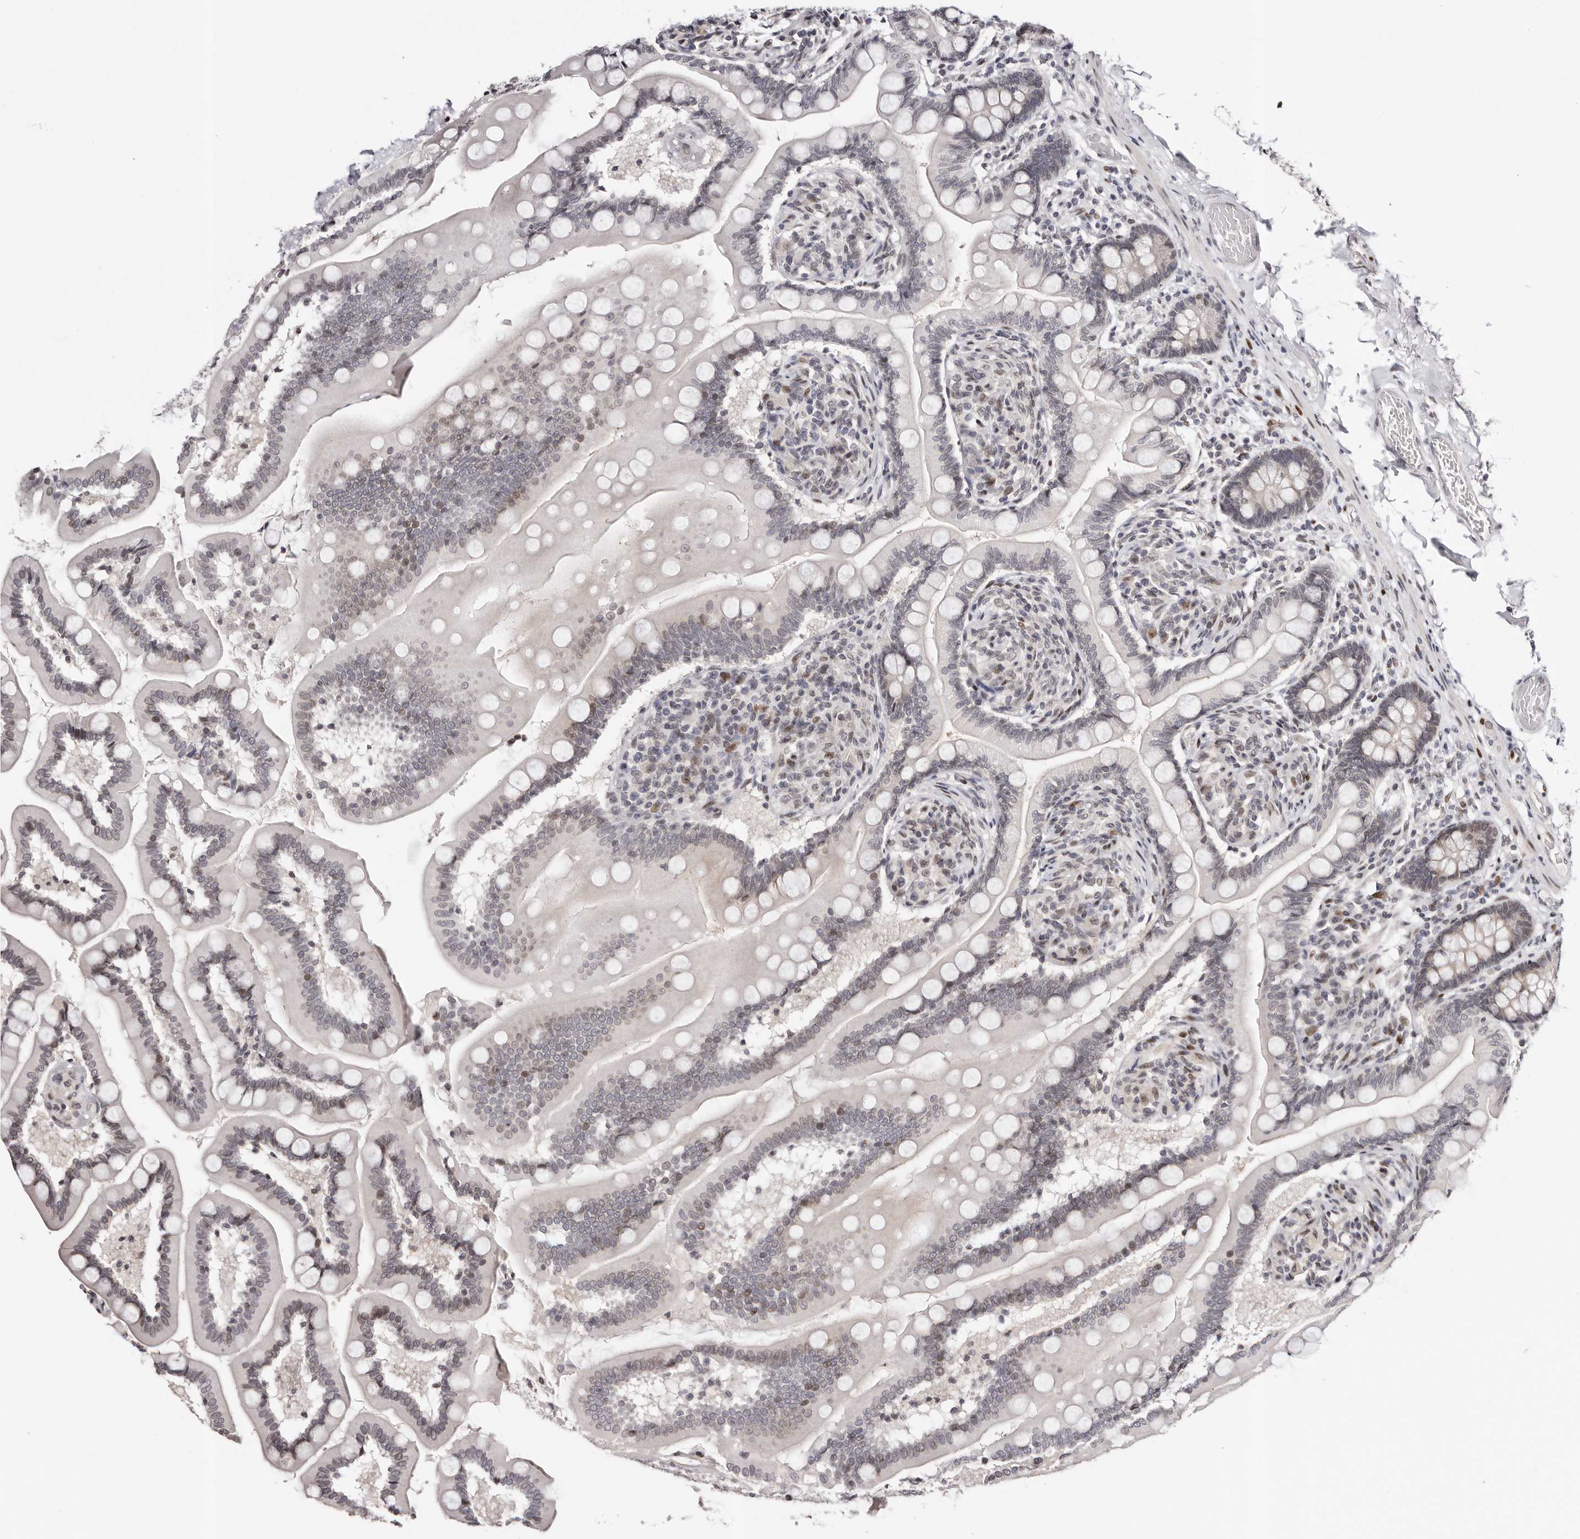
{"staining": {"intensity": "strong", "quantity": "<25%", "location": "nuclear"}, "tissue": "small intestine", "cell_type": "Glandular cells", "image_type": "normal", "snomed": [{"axis": "morphology", "description": "Normal tissue, NOS"}, {"axis": "topography", "description": "Small intestine"}], "caption": "Immunohistochemical staining of benign small intestine shows medium levels of strong nuclear expression in about <25% of glandular cells.", "gene": "NUP153", "patient": {"sex": "female", "age": 64}}